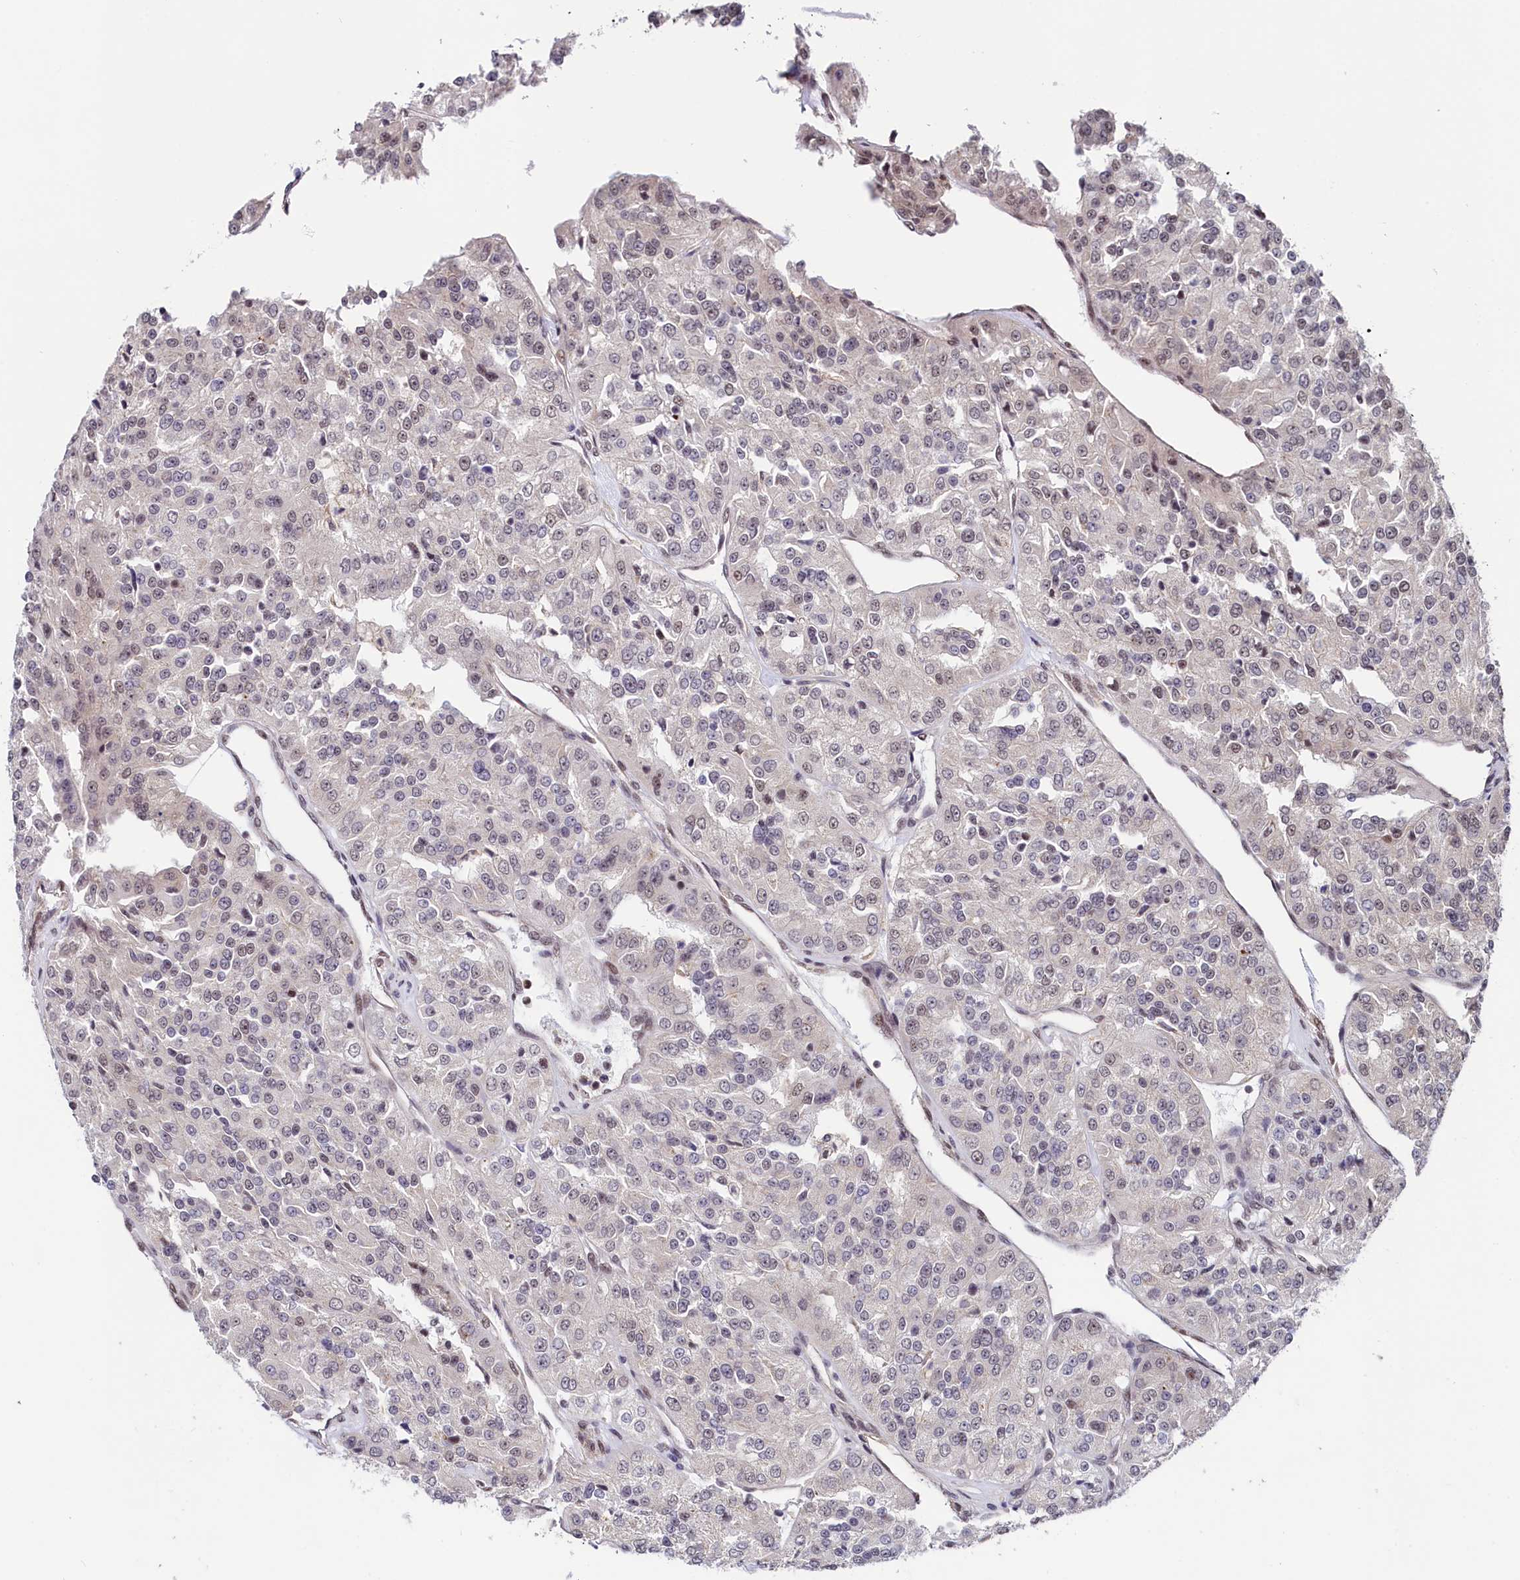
{"staining": {"intensity": "weak", "quantity": "25%-75%", "location": "nuclear"}, "tissue": "renal cancer", "cell_type": "Tumor cells", "image_type": "cancer", "snomed": [{"axis": "morphology", "description": "Adenocarcinoma, NOS"}, {"axis": "topography", "description": "Kidney"}], "caption": "Immunohistochemistry of renal adenocarcinoma exhibits low levels of weak nuclear expression in about 25%-75% of tumor cells. (DAB IHC, brown staining for protein, blue staining for nuclei).", "gene": "LEO1", "patient": {"sex": "female", "age": 63}}